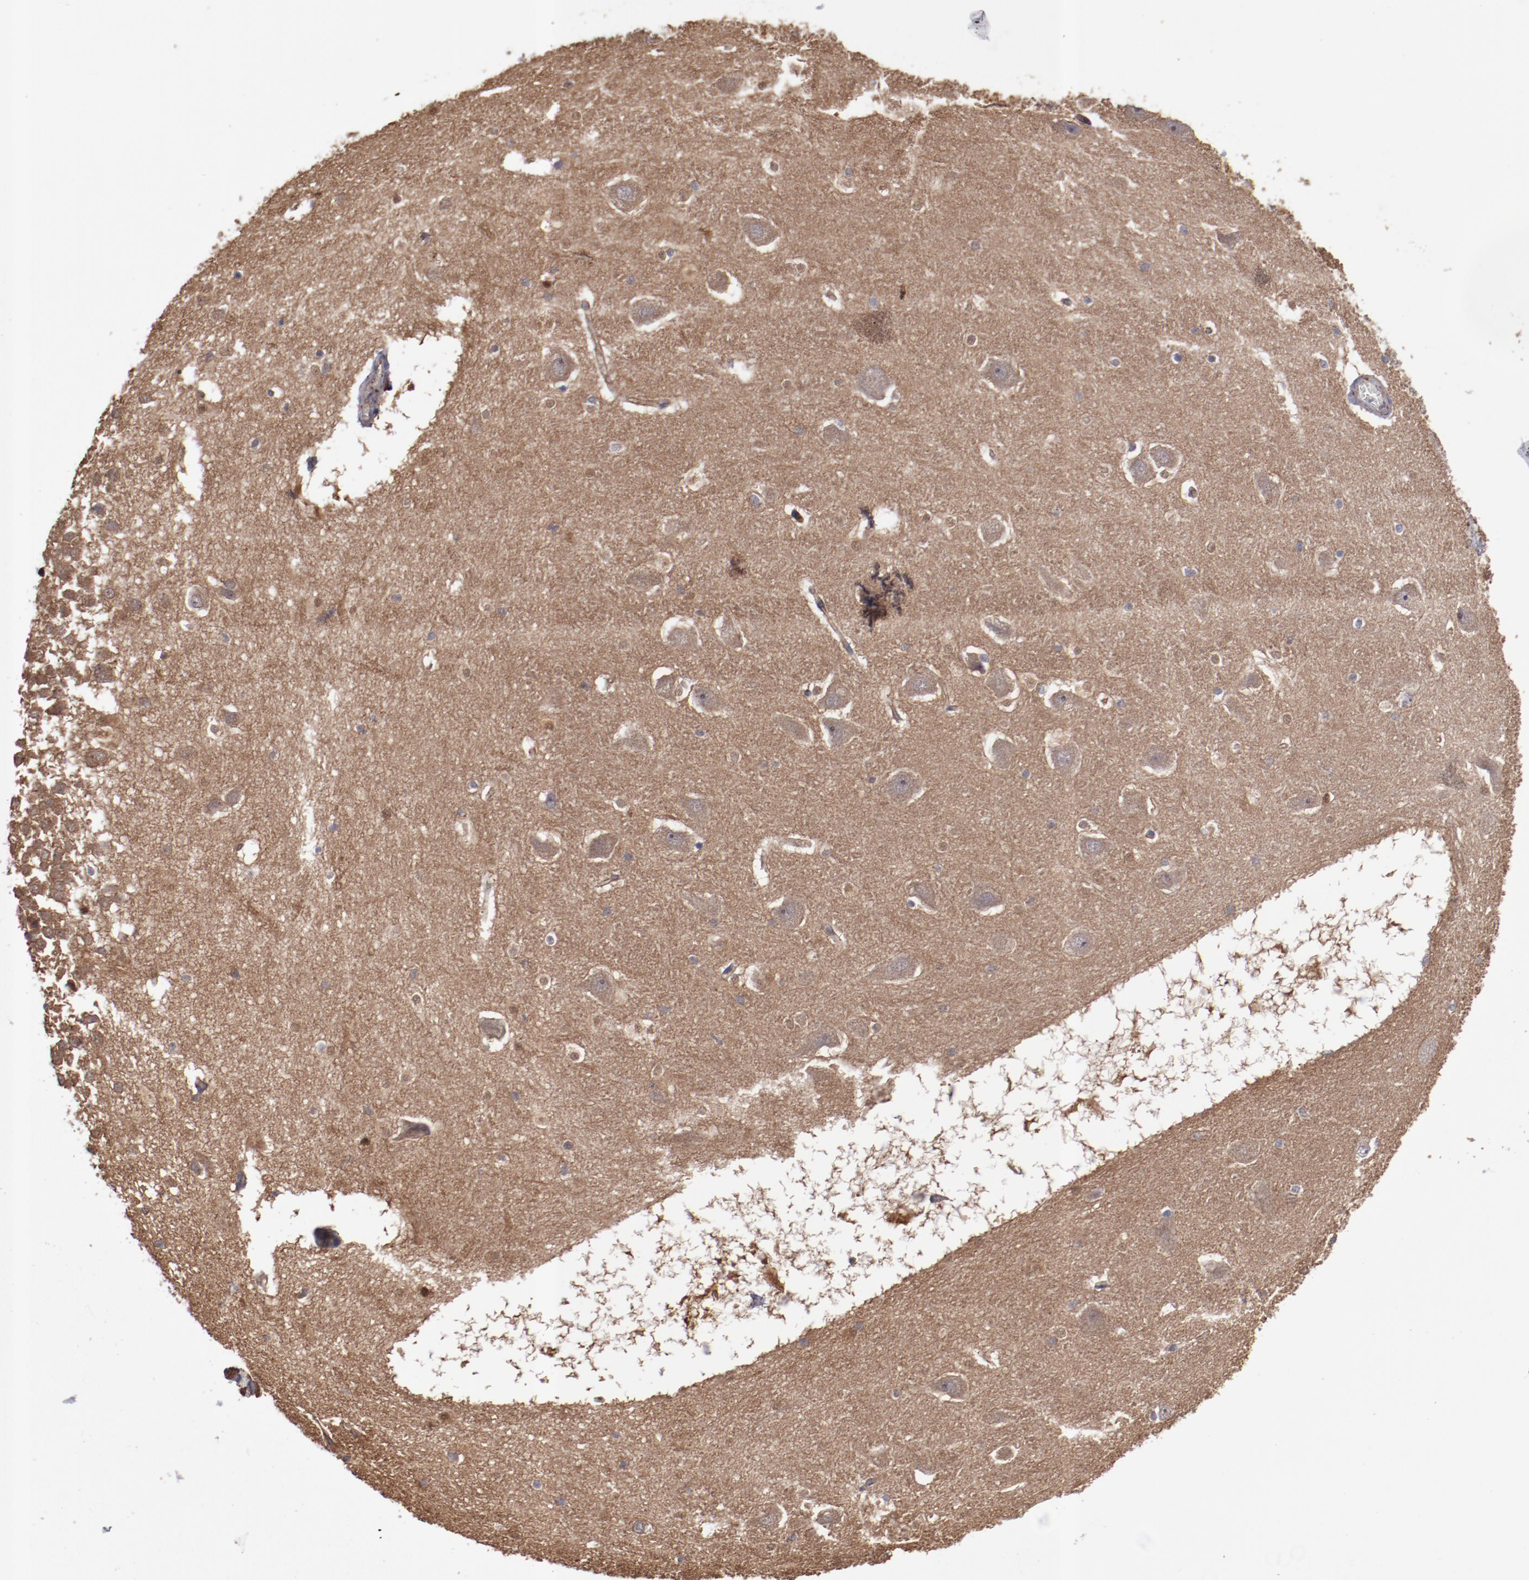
{"staining": {"intensity": "weak", "quantity": "<25%", "location": "cytoplasmic/membranous"}, "tissue": "hippocampus", "cell_type": "Glial cells", "image_type": "normal", "snomed": [{"axis": "morphology", "description": "Normal tissue, NOS"}, {"axis": "topography", "description": "Hippocampus"}], "caption": "This is an IHC micrograph of normal hippocampus. There is no positivity in glial cells.", "gene": "DNAAF2", "patient": {"sex": "male", "age": 45}}